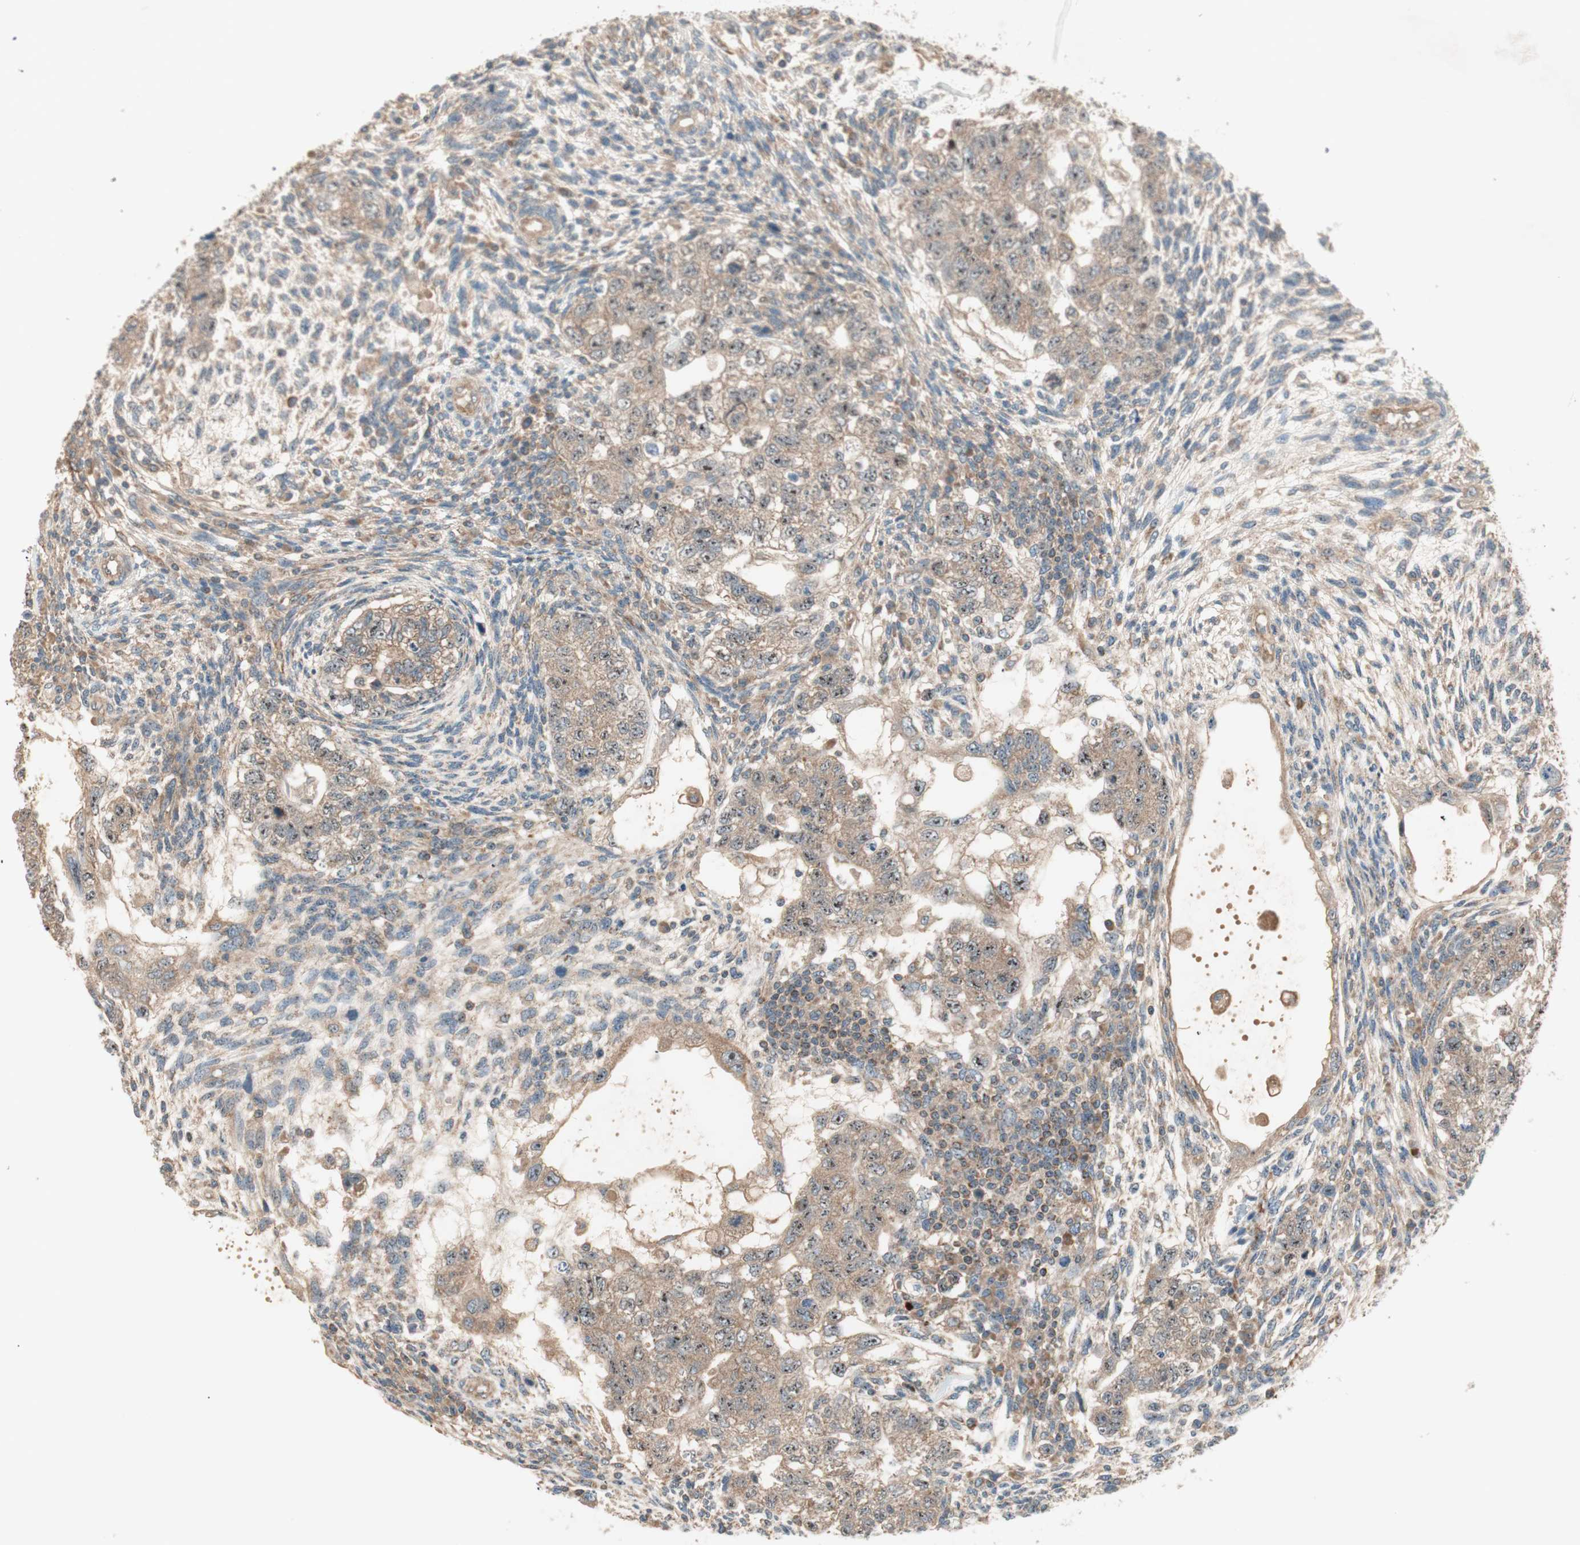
{"staining": {"intensity": "moderate", "quantity": ">75%", "location": "cytoplasmic/membranous,nuclear"}, "tissue": "testis cancer", "cell_type": "Tumor cells", "image_type": "cancer", "snomed": [{"axis": "morphology", "description": "Normal tissue, NOS"}, {"axis": "morphology", "description": "Carcinoma, Embryonal, NOS"}, {"axis": "topography", "description": "Testis"}], "caption": "Protein staining by immunohistochemistry (IHC) reveals moderate cytoplasmic/membranous and nuclear positivity in approximately >75% of tumor cells in testis embryonal carcinoma.", "gene": "CC2D1A", "patient": {"sex": "male", "age": 36}}